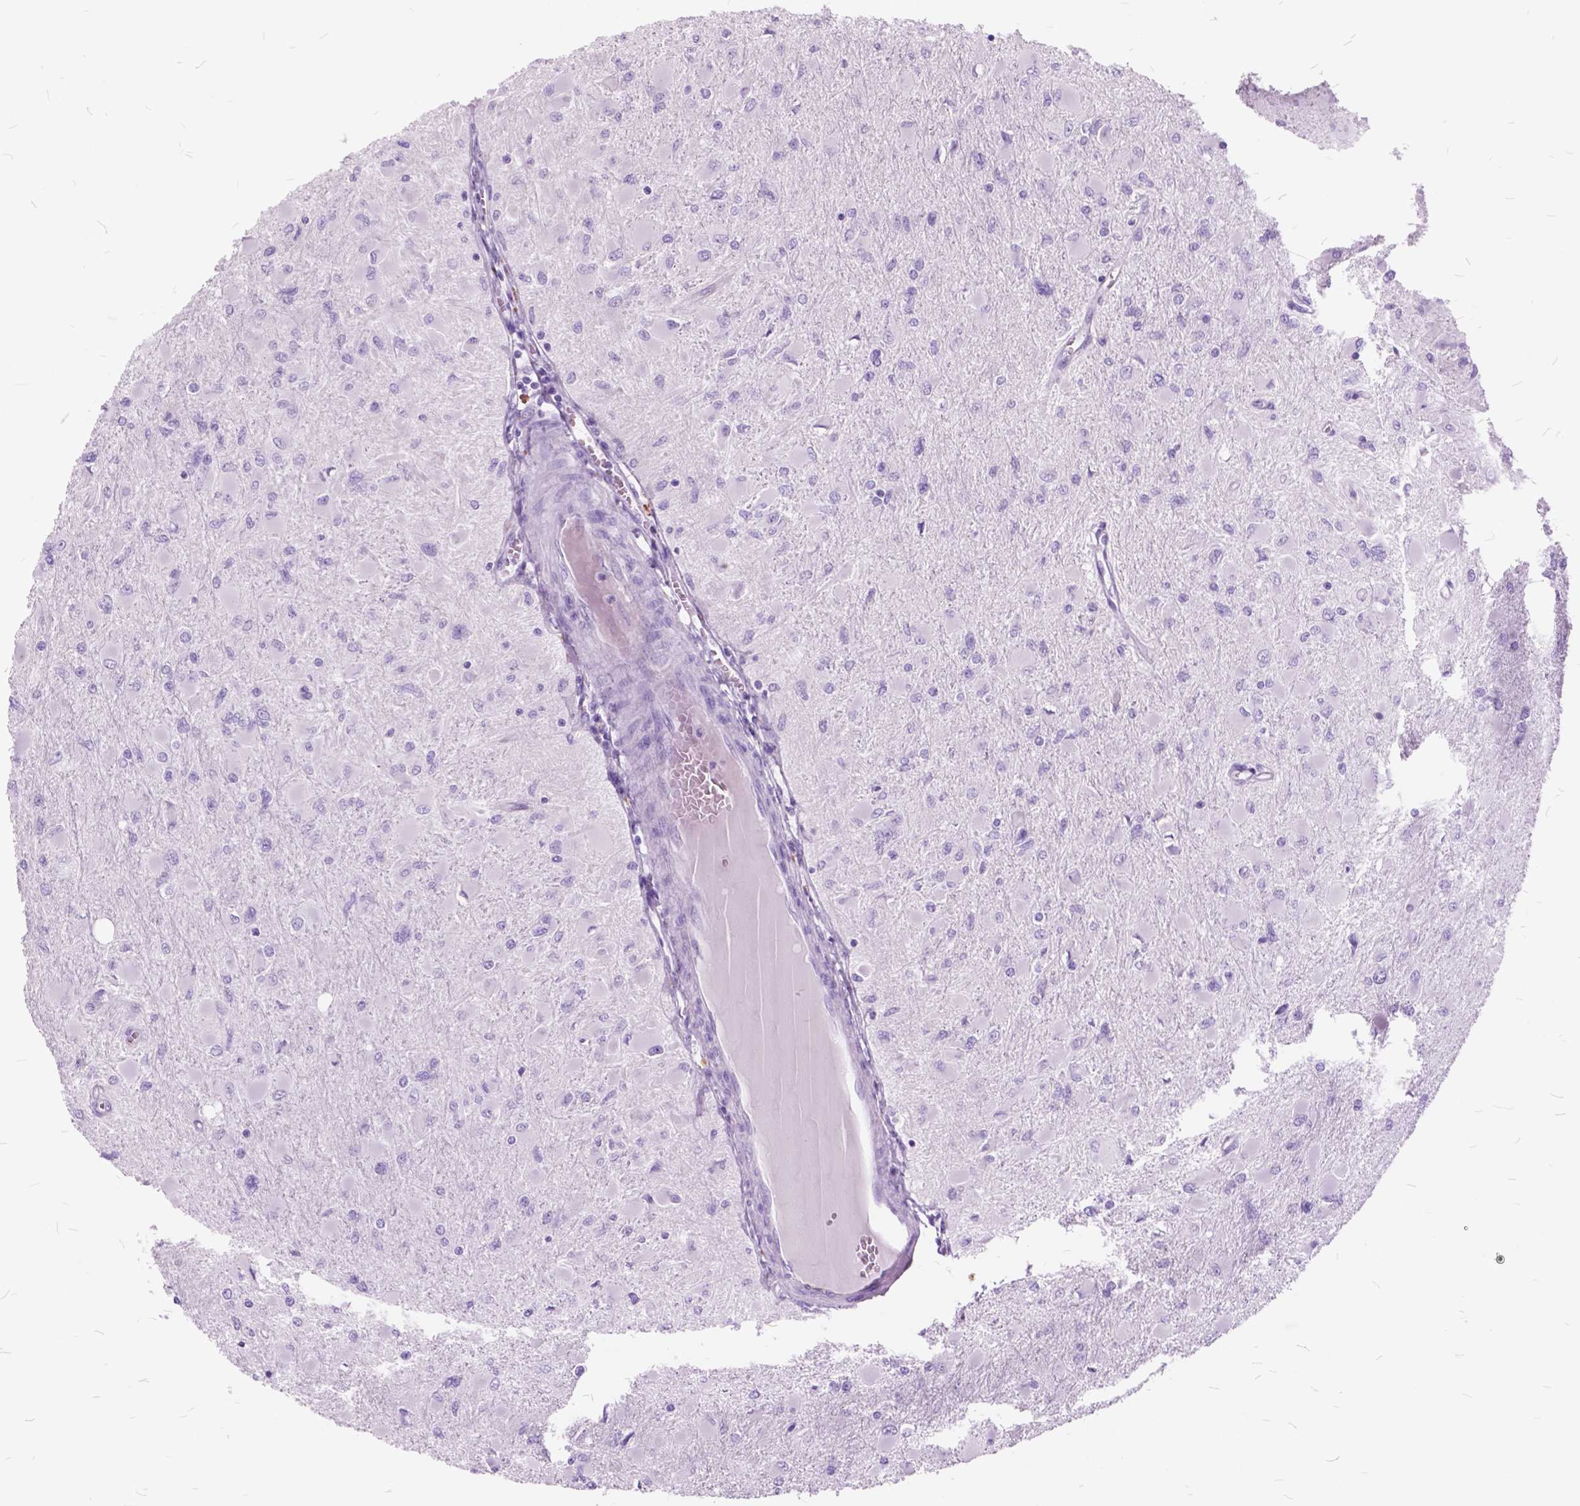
{"staining": {"intensity": "negative", "quantity": "none", "location": "none"}, "tissue": "glioma", "cell_type": "Tumor cells", "image_type": "cancer", "snomed": [{"axis": "morphology", "description": "Glioma, malignant, High grade"}, {"axis": "topography", "description": "Cerebral cortex"}], "caption": "Histopathology image shows no significant protein staining in tumor cells of glioma. (Stains: DAB (3,3'-diaminobenzidine) immunohistochemistry (IHC) with hematoxylin counter stain, Microscopy: brightfield microscopy at high magnification).", "gene": "GDF9", "patient": {"sex": "female", "age": 36}}